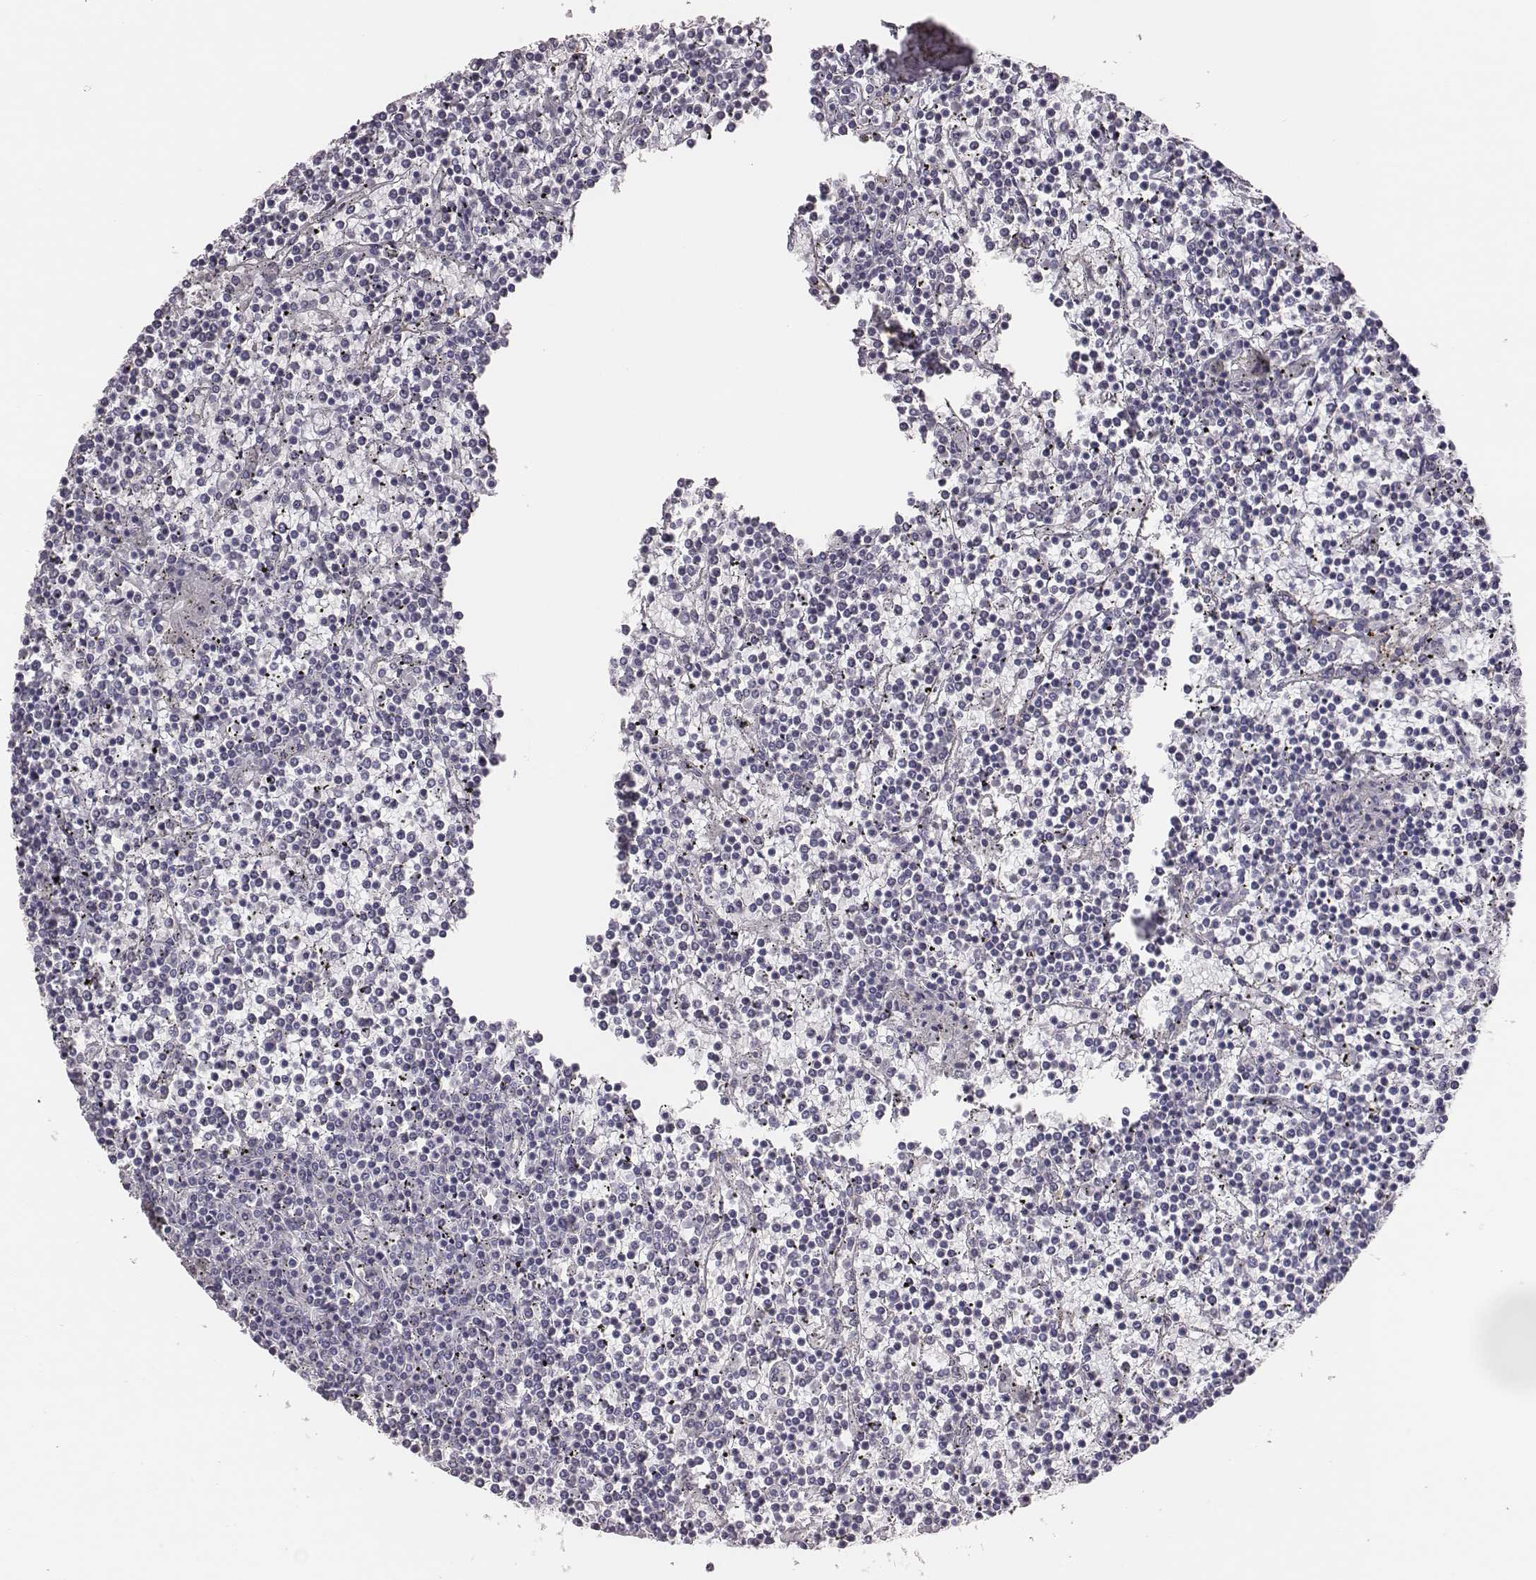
{"staining": {"intensity": "negative", "quantity": "none", "location": "none"}, "tissue": "lymphoma", "cell_type": "Tumor cells", "image_type": "cancer", "snomed": [{"axis": "morphology", "description": "Malignant lymphoma, non-Hodgkin's type, Low grade"}, {"axis": "topography", "description": "Spleen"}], "caption": "This micrograph is of malignant lymphoma, non-Hodgkin's type (low-grade) stained with immunohistochemistry (IHC) to label a protein in brown with the nuclei are counter-stained blue. There is no positivity in tumor cells. (DAB IHC visualized using brightfield microscopy, high magnification).", "gene": "SCML2", "patient": {"sex": "female", "age": 19}}